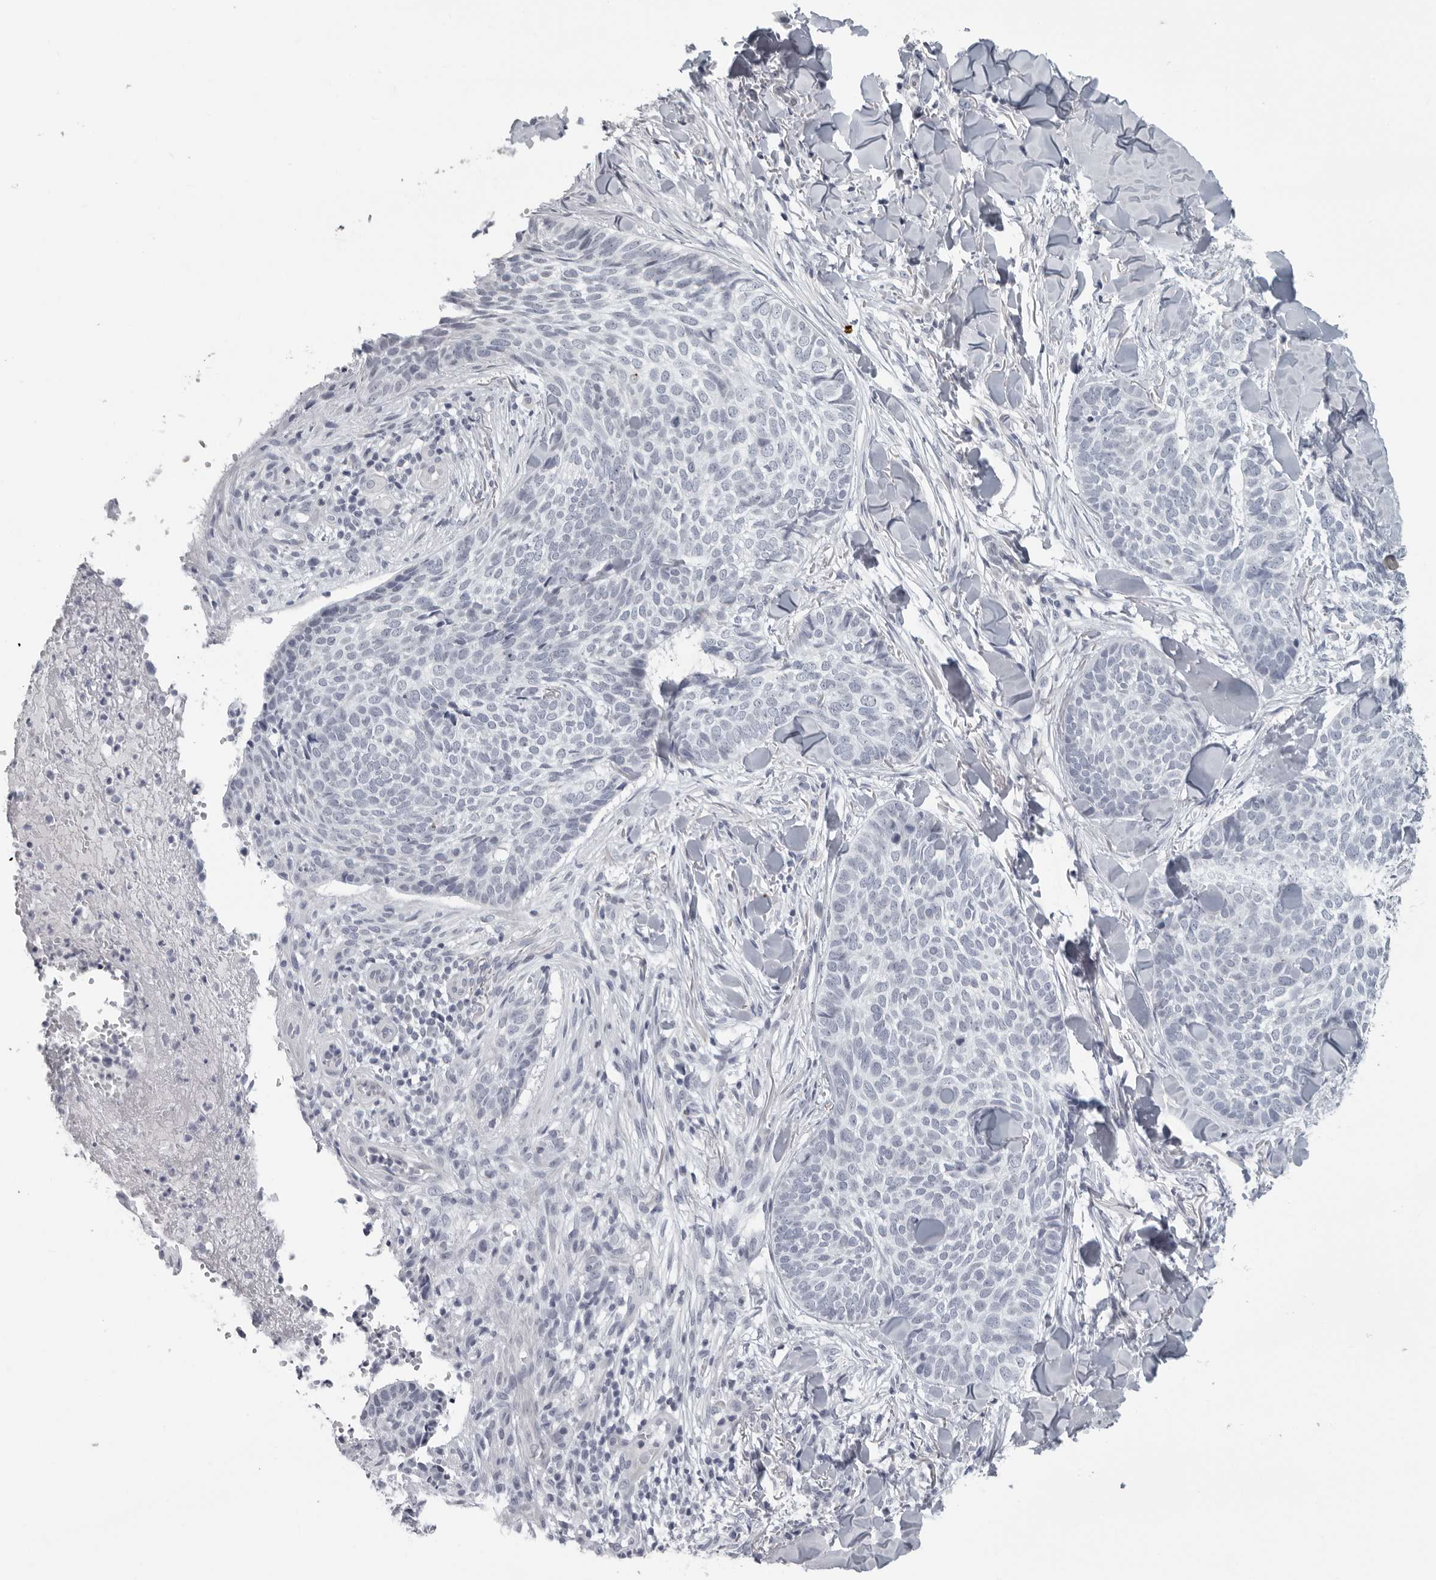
{"staining": {"intensity": "negative", "quantity": "none", "location": "none"}, "tissue": "skin cancer", "cell_type": "Tumor cells", "image_type": "cancer", "snomed": [{"axis": "morphology", "description": "Normal tissue, NOS"}, {"axis": "morphology", "description": "Basal cell carcinoma"}, {"axis": "topography", "description": "Skin"}], "caption": "This is an IHC micrograph of human skin basal cell carcinoma. There is no staining in tumor cells.", "gene": "OPLAH", "patient": {"sex": "male", "age": 67}}